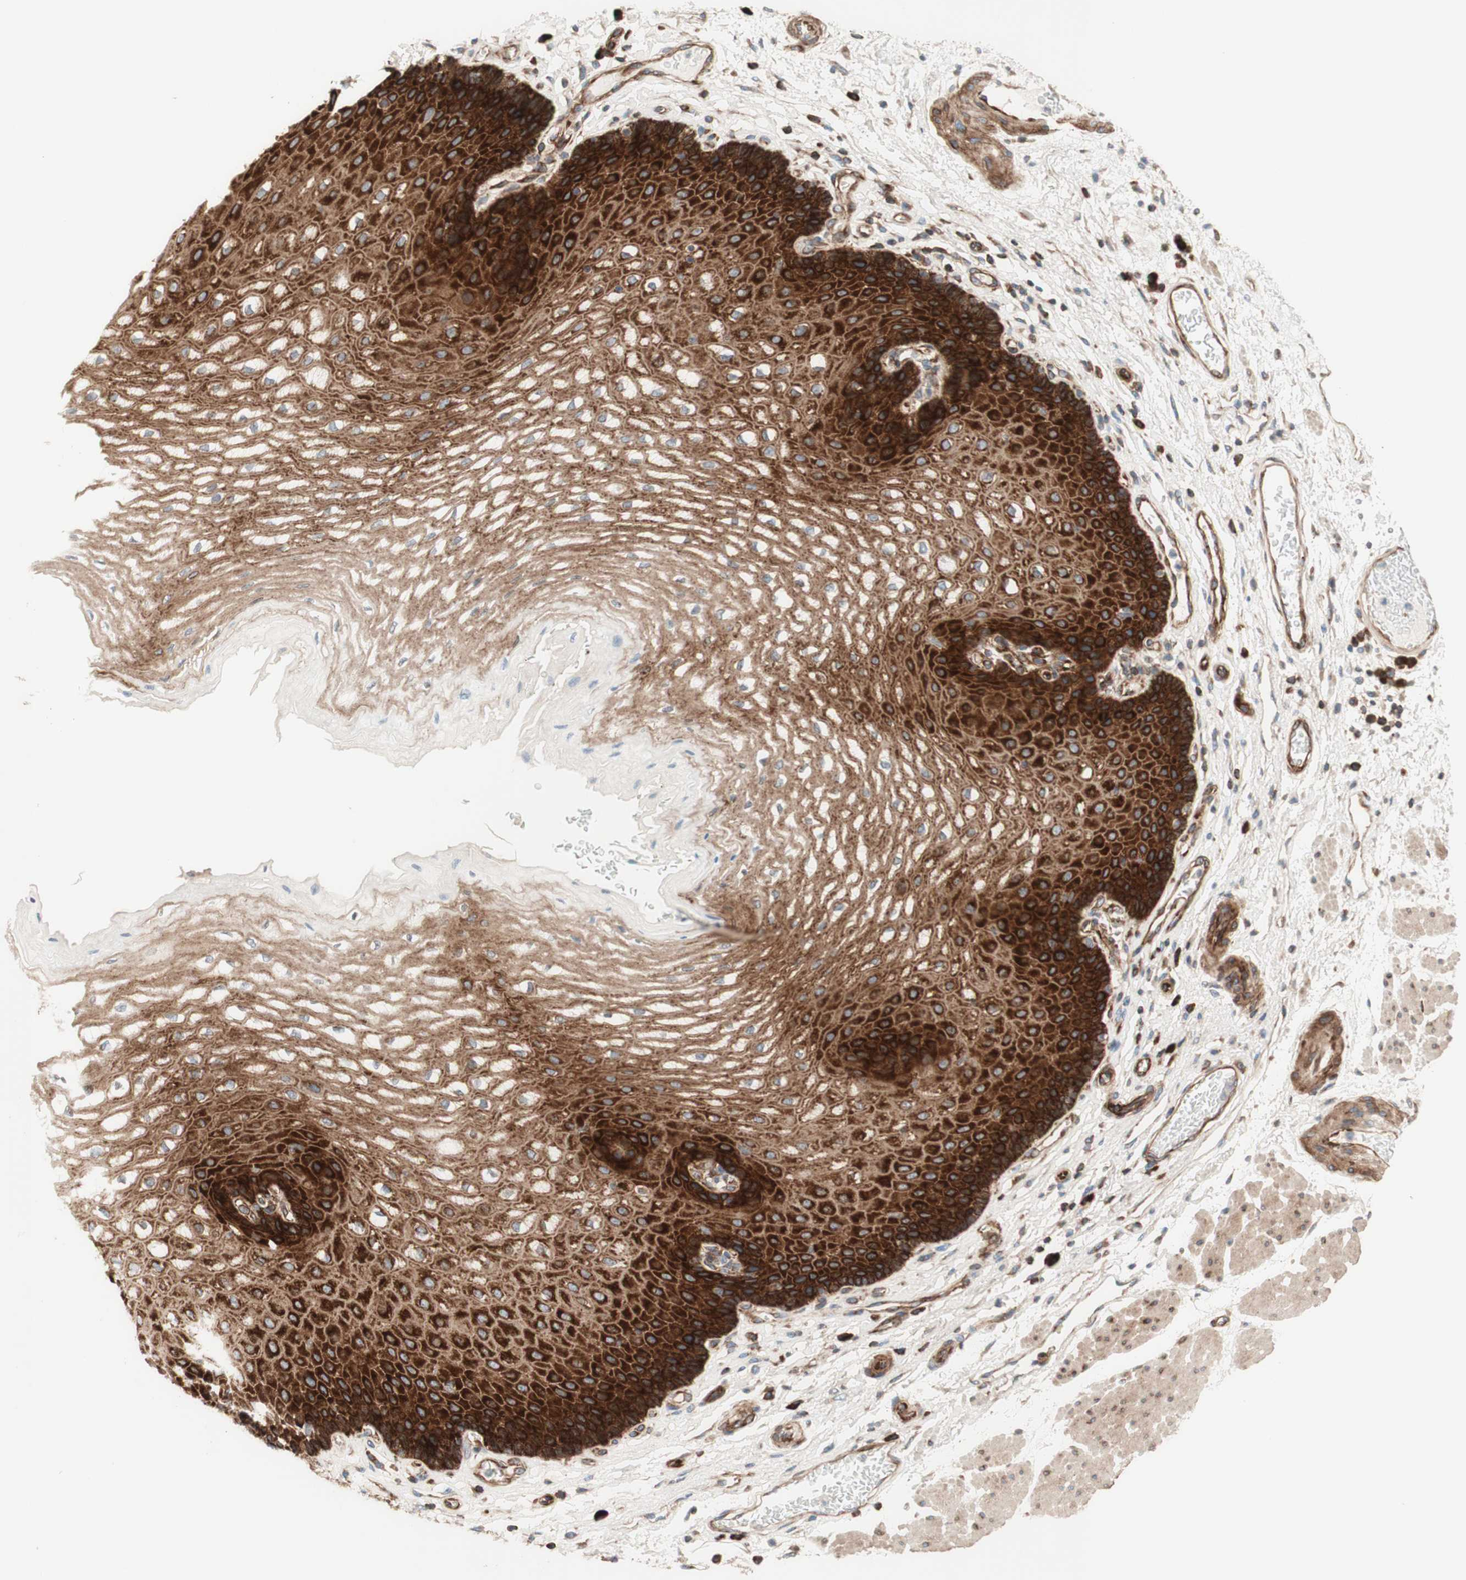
{"staining": {"intensity": "strong", "quantity": ">75%", "location": "cytoplasmic/membranous"}, "tissue": "esophagus", "cell_type": "Squamous epithelial cells", "image_type": "normal", "snomed": [{"axis": "morphology", "description": "Normal tissue, NOS"}, {"axis": "topography", "description": "Esophagus"}], "caption": "Esophagus stained with a brown dye demonstrates strong cytoplasmic/membranous positive staining in approximately >75% of squamous epithelial cells.", "gene": "CCN4", "patient": {"sex": "male", "age": 54}}